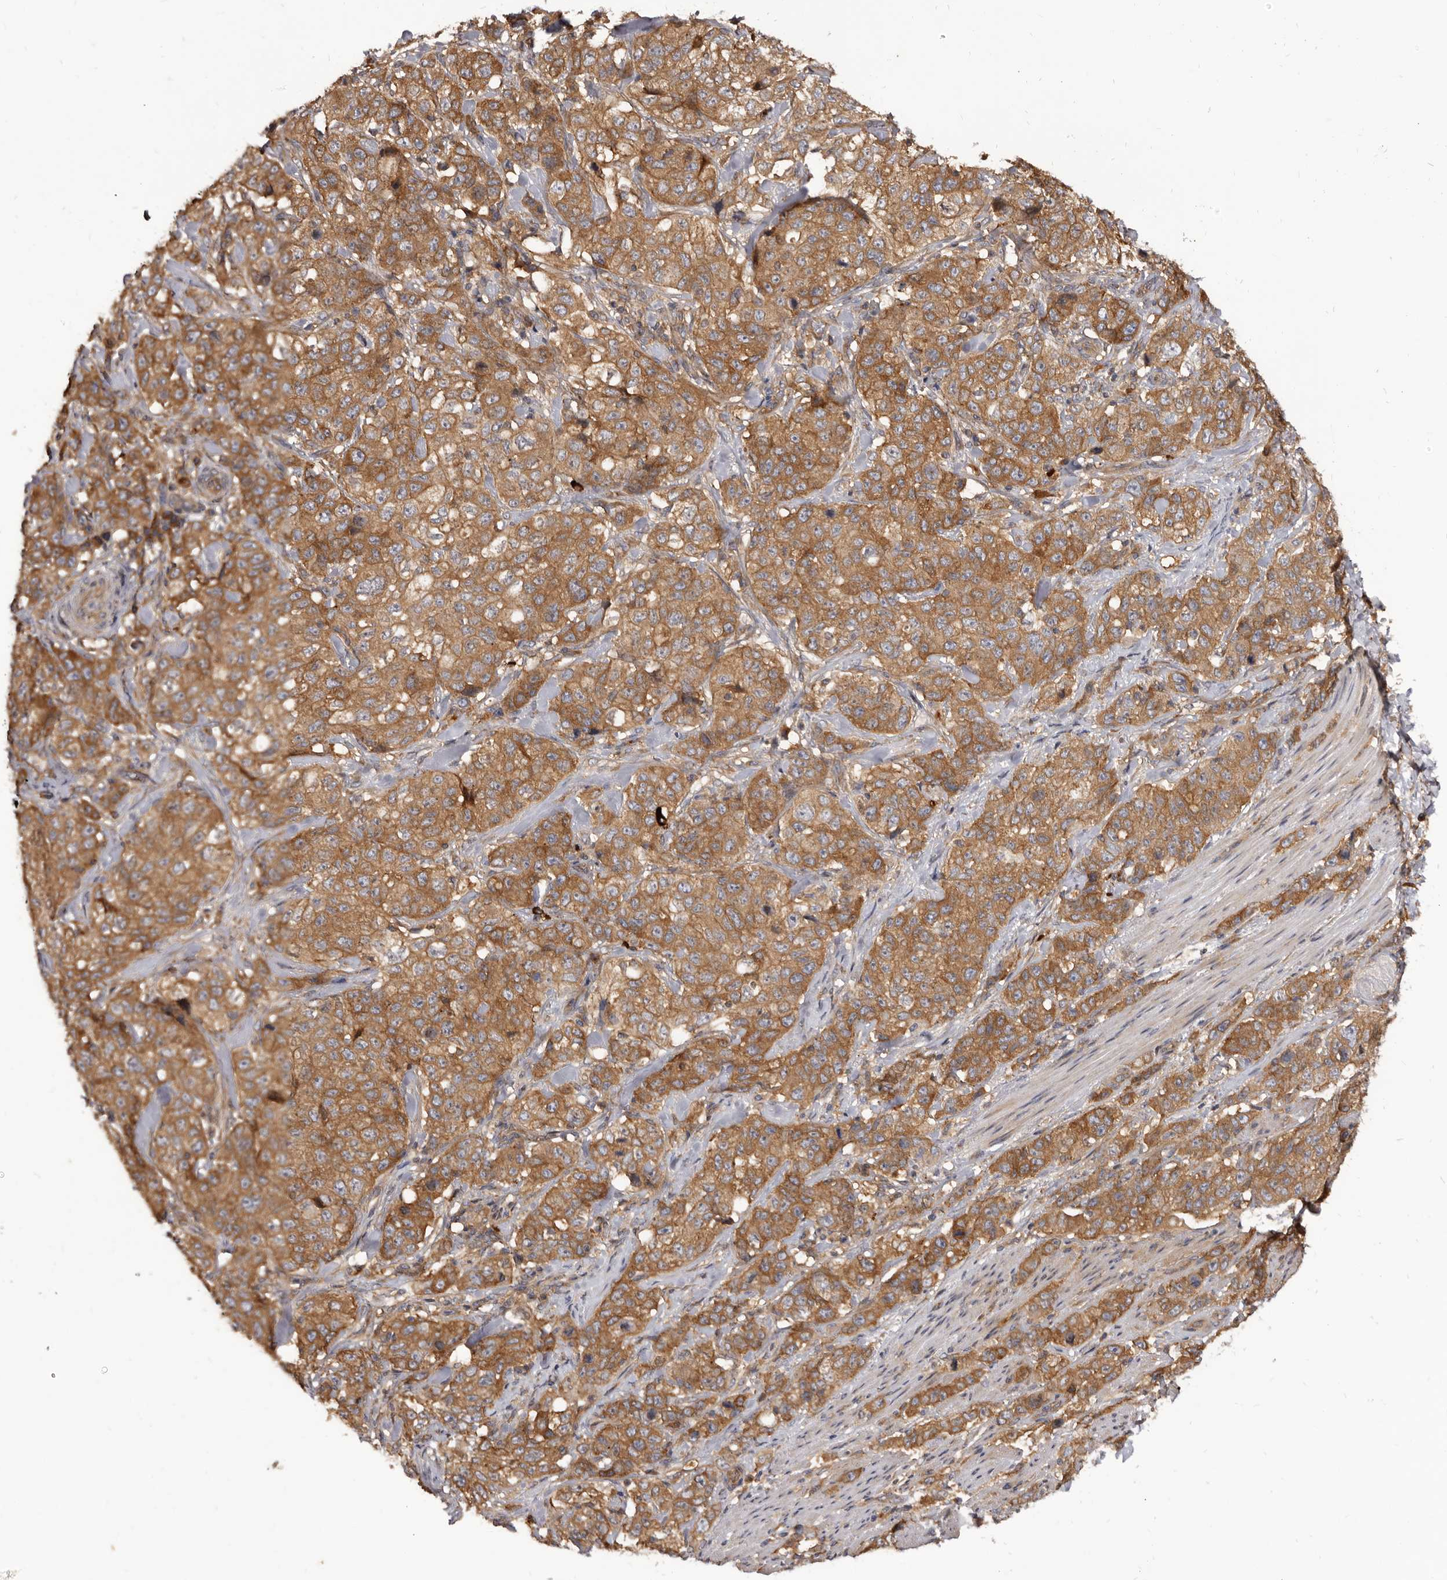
{"staining": {"intensity": "moderate", "quantity": ">75%", "location": "cytoplasmic/membranous"}, "tissue": "stomach cancer", "cell_type": "Tumor cells", "image_type": "cancer", "snomed": [{"axis": "morphology", "description": "Adenocarcinoma, NOS"}, {"axis": "topography", "description": "Stomach"}], "caption": "IHC image of neoplastic tissue: adenocarcinoma (stomach) stained using immunohistochemistry (IHC) demonstrates medium levels of moderate protein expression localized specifically in the cytoplasmic/membranous of tumor cells, appearing as a cytoplasmic/membranous brown color.", "gene": "ADAMTS20", "patient": {"sex": "male", "age": 48}}